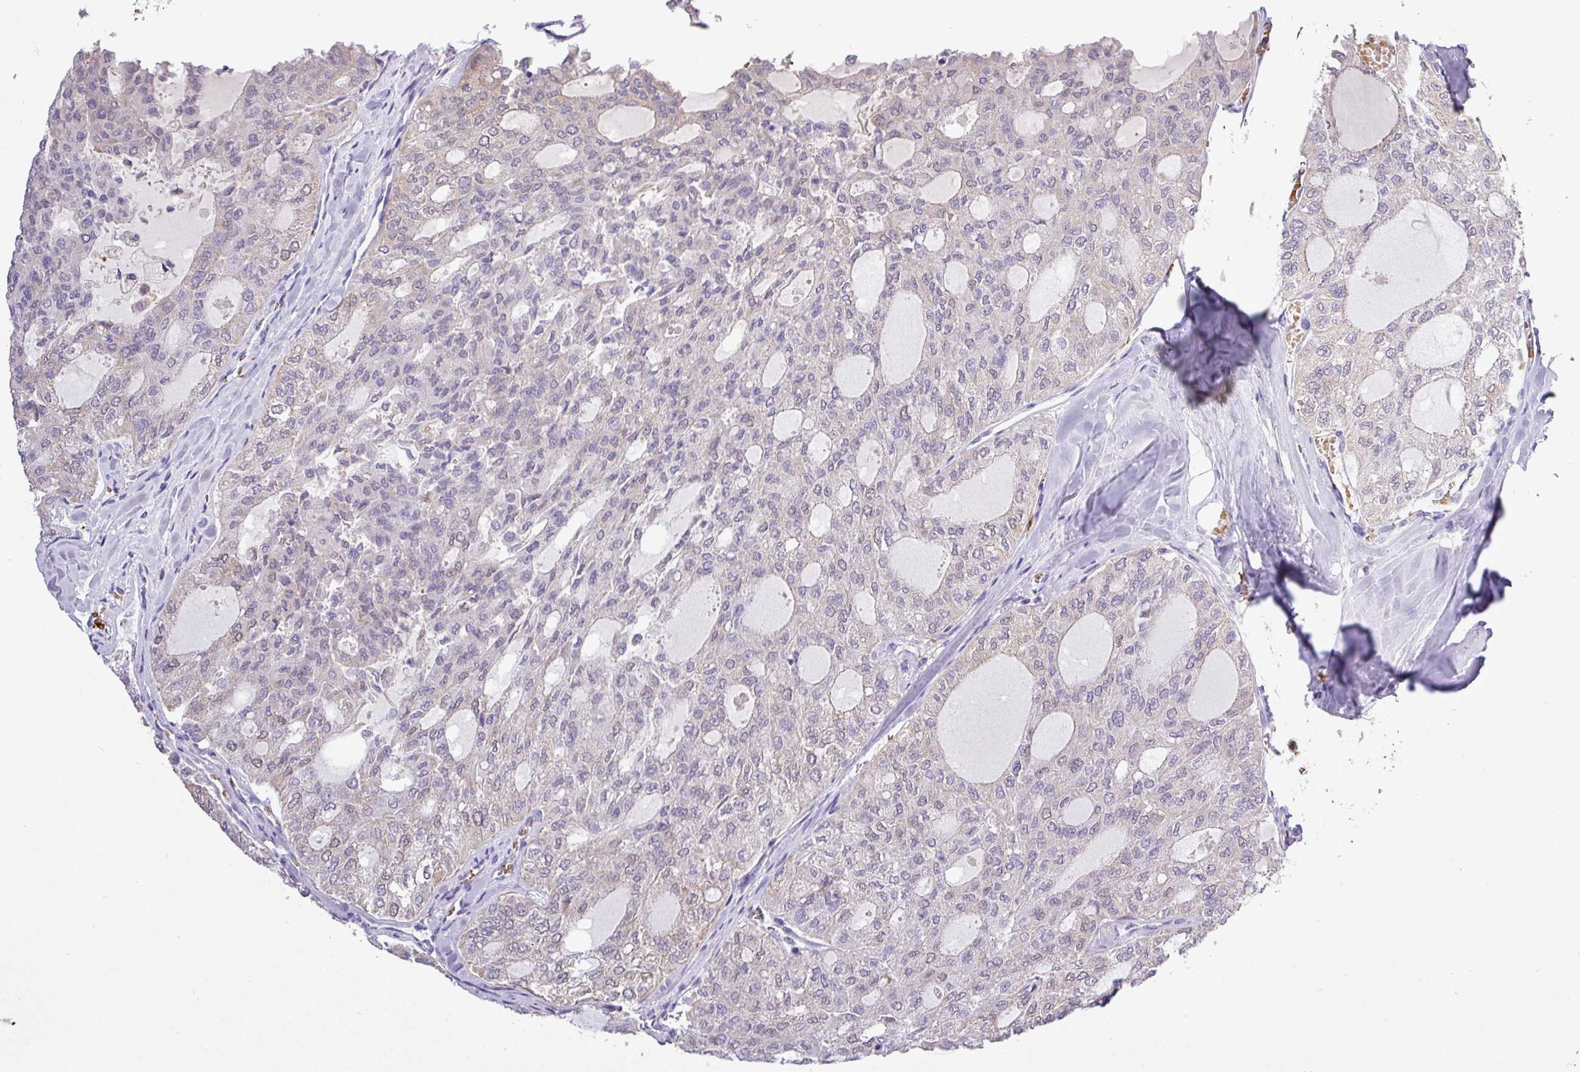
{"staining": {"intensity": "negative", "quantity": "none", "location": "none"}, "tissue": "thyroid cancer", "cell_type": "Tumor cells", "image_type": "cancer", "snomed": [{"axis": "morphology", "description": "Follicular adenoma carcinoma, NOS"}, {"axis": "topography", "description": "Thyroid gland"}], "caption": "Thyroid follicular adenoma carcinoma stained for a protein using immunohistochemistry exhibits no staining tumor cells.", "gene": "MGAT4B", "patient": {"sex": "male", "age": 75}}